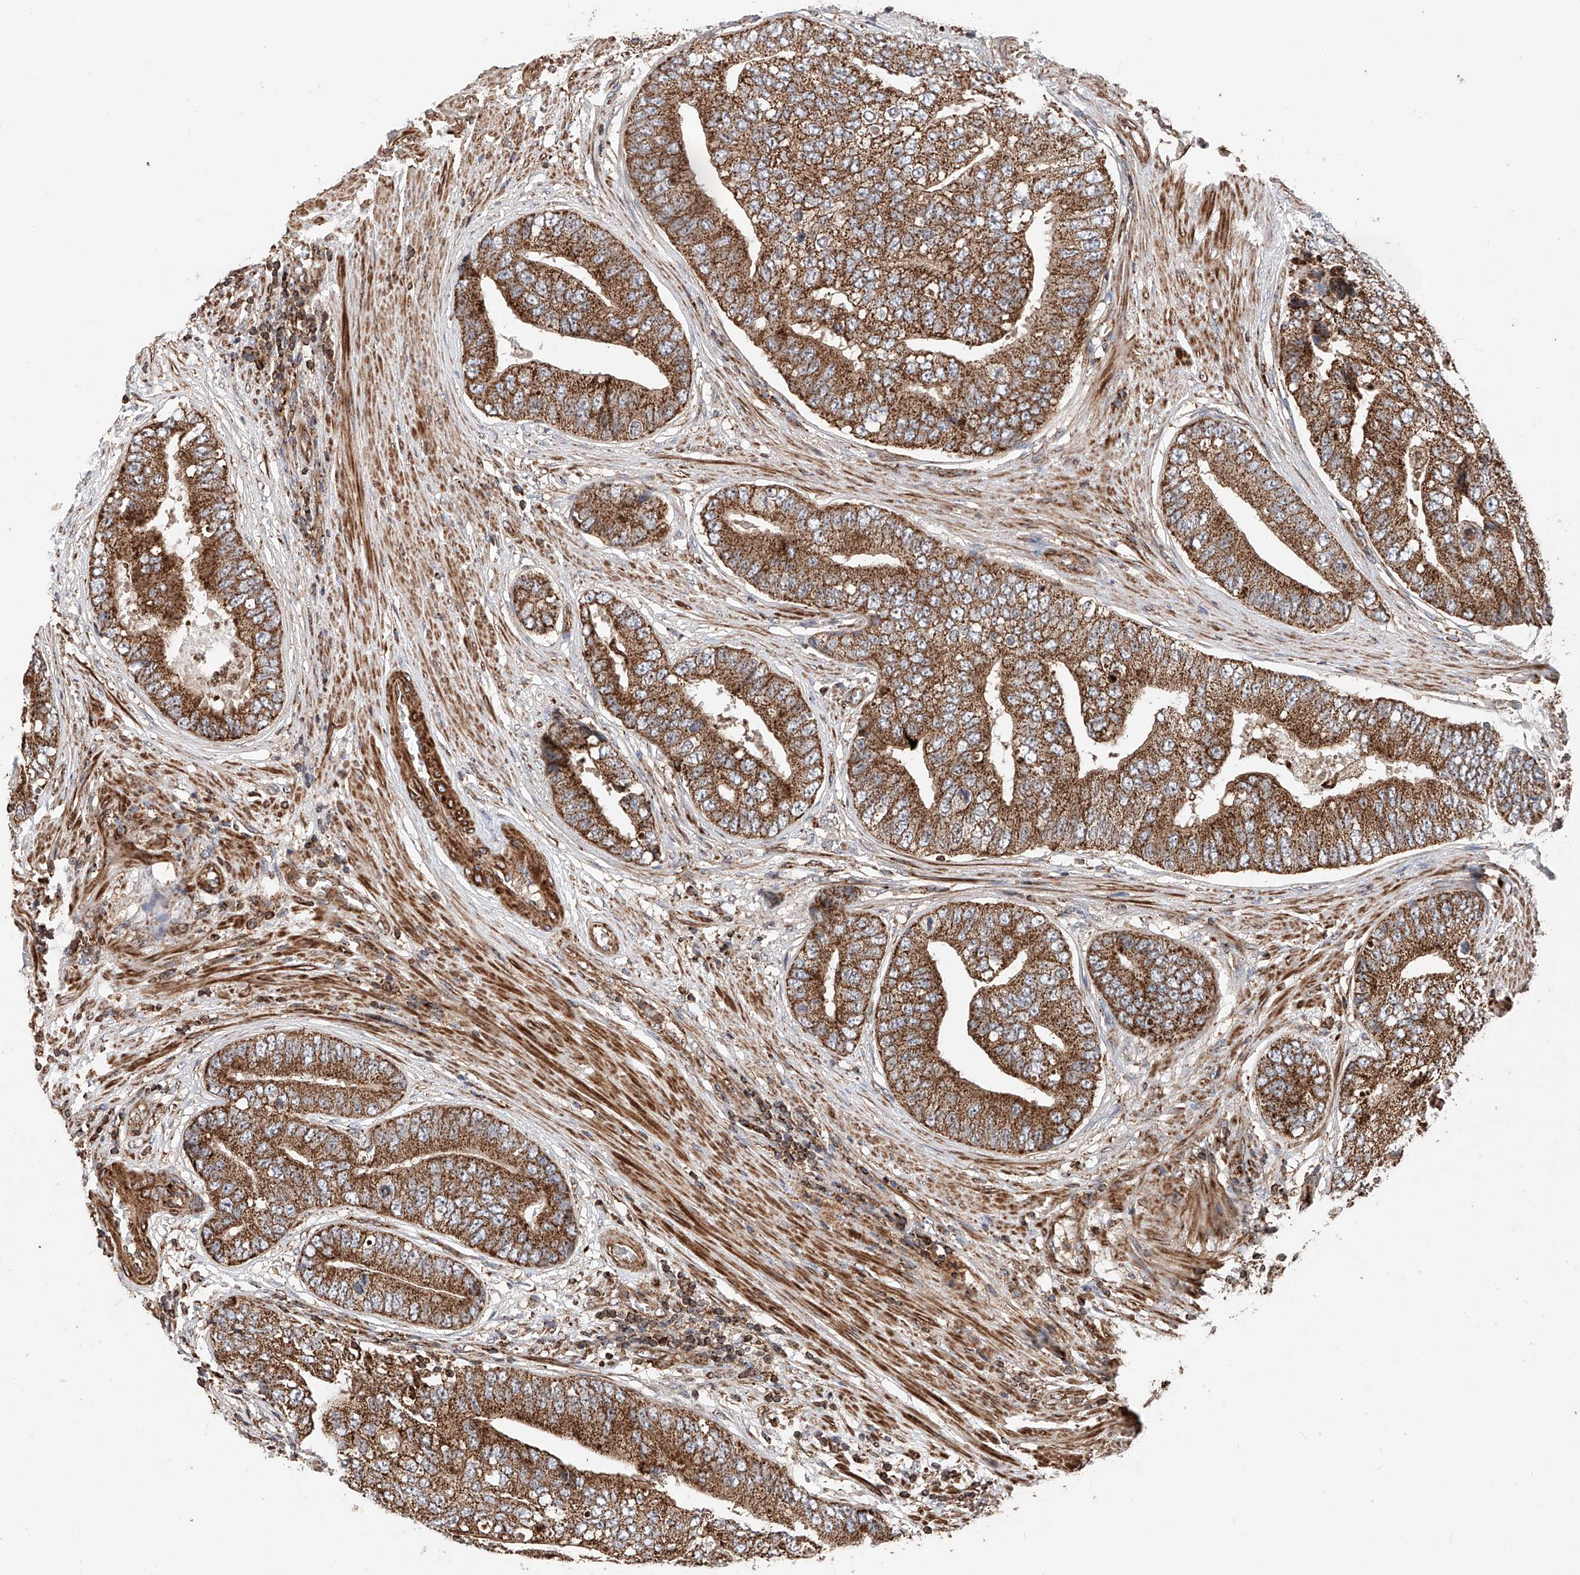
{"staining": {"intensity": "strong", "quantity": ">75%", "location": "cytoplasmic/membranous"}, "tissue": "prostate cancer", "cell_type": "Tumor cells", "image_type": "cancer", "snomed": [{"axis": "morphology", "description": "Adenocarcinoma, High grade"}, {"axis": "topography", "description": "Prostate"}], "caption": "Immunohistochemistry of human high-grade adenocarcinoma (prostate) exhibits high levels of strong cytoplasmic/membranous staining in about >75% of tumor cells. (brown staining indicates protein expression, while blue staining denotes nuclei).", "gene": "PISD", "patient": {"sex": "male", "age": 70}}